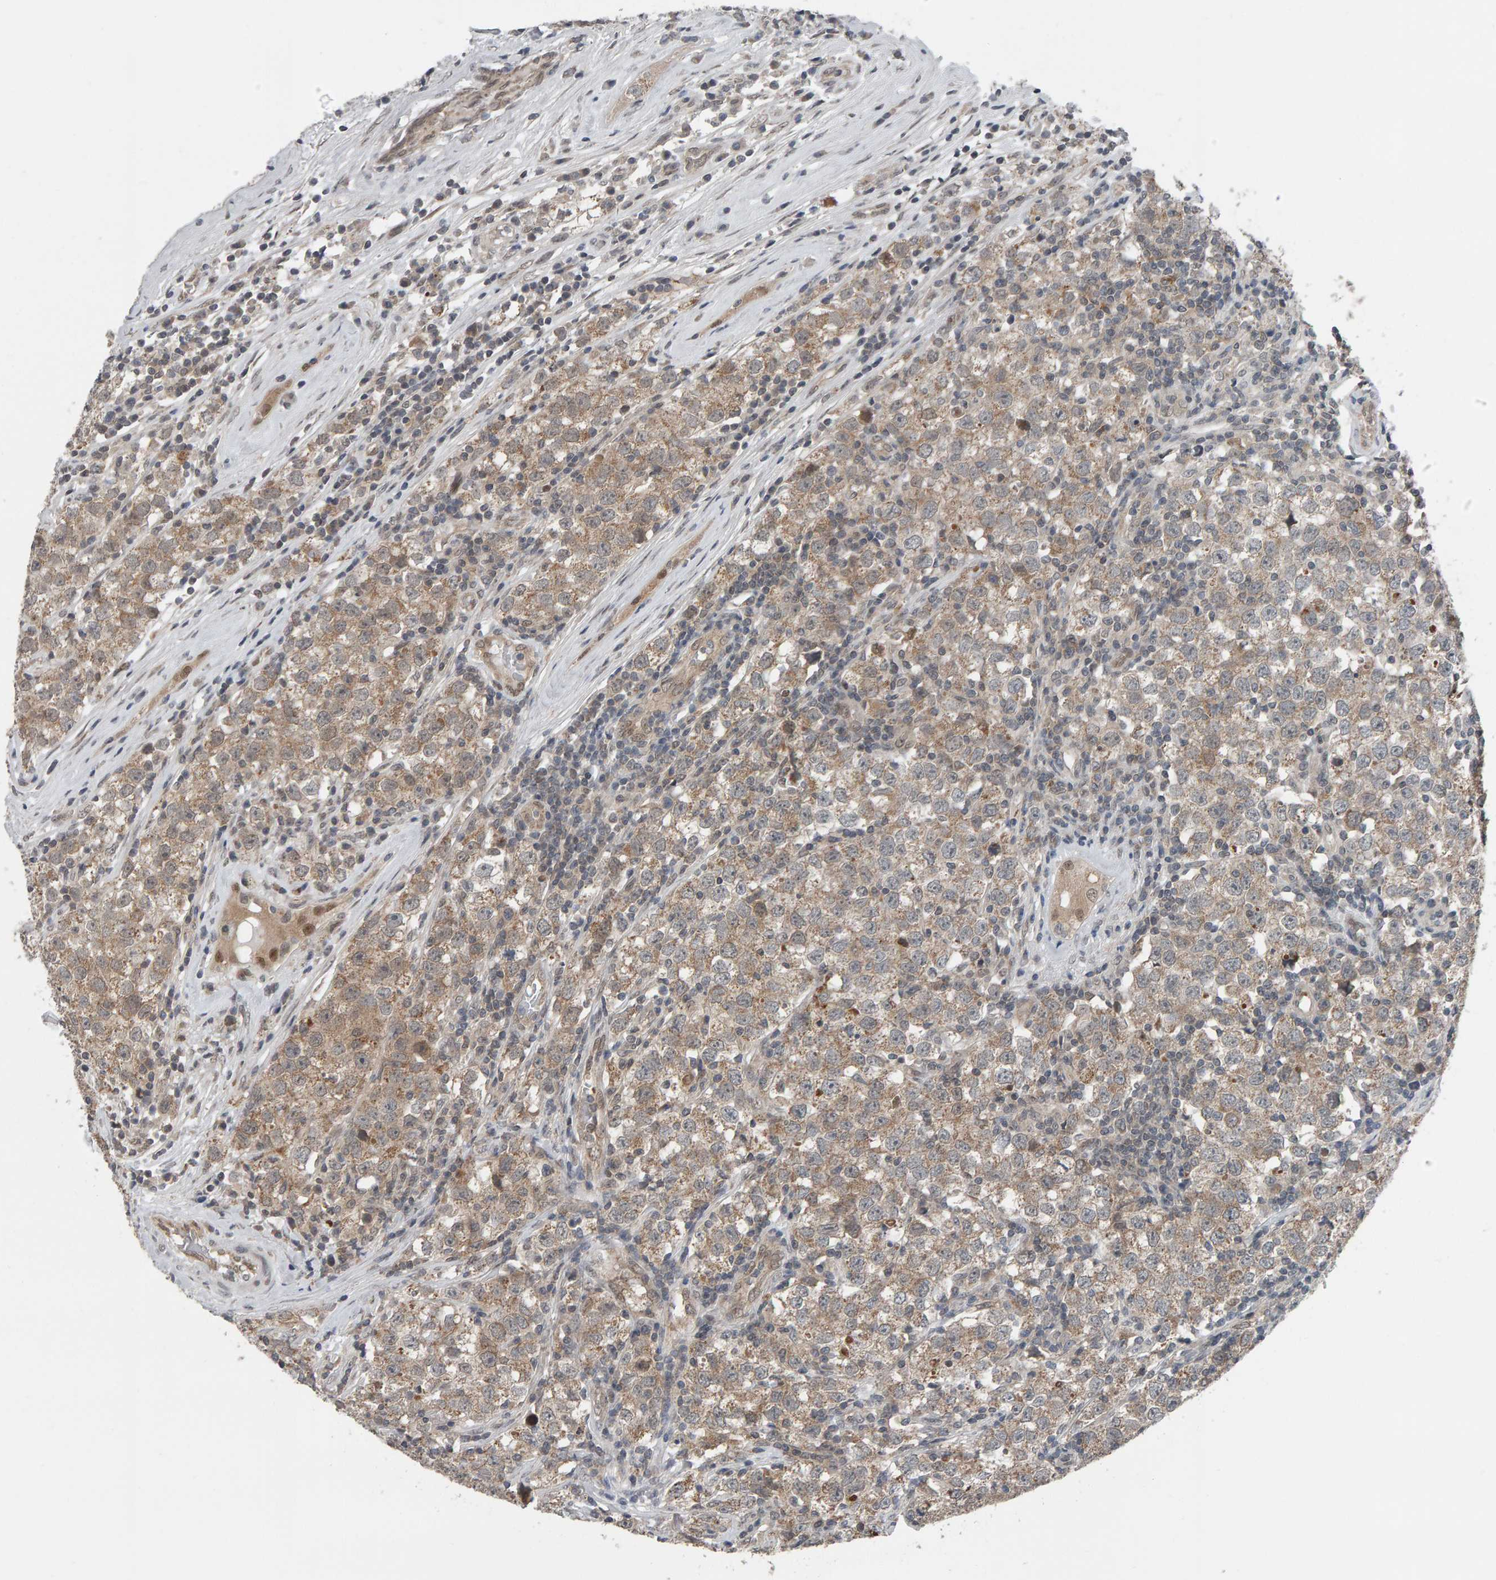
{"staining": {"intensity": "weak", "quantity": ">75%", "location": "cytoplasmic/membranous"}, "tissue": "testis cancer", "cell_type": "Tumor cells", "image_type": "cancer", "snomed": [{"axis": "morphology", "description": "Seminoma, NOS"}, {"axis": "morphology", "description": "Carcinoma, Embryonal, NOS"}, {"axis": "topography", "description": "Testis"}], "caption": "A photomicrograph of human embryonal carcinoma (testis) stained for a protein displays weak cytoplasmic/membranous brown staining in tumor cells.", "gene": "COASY", "patient": {"sex": "male", "age": 28}}